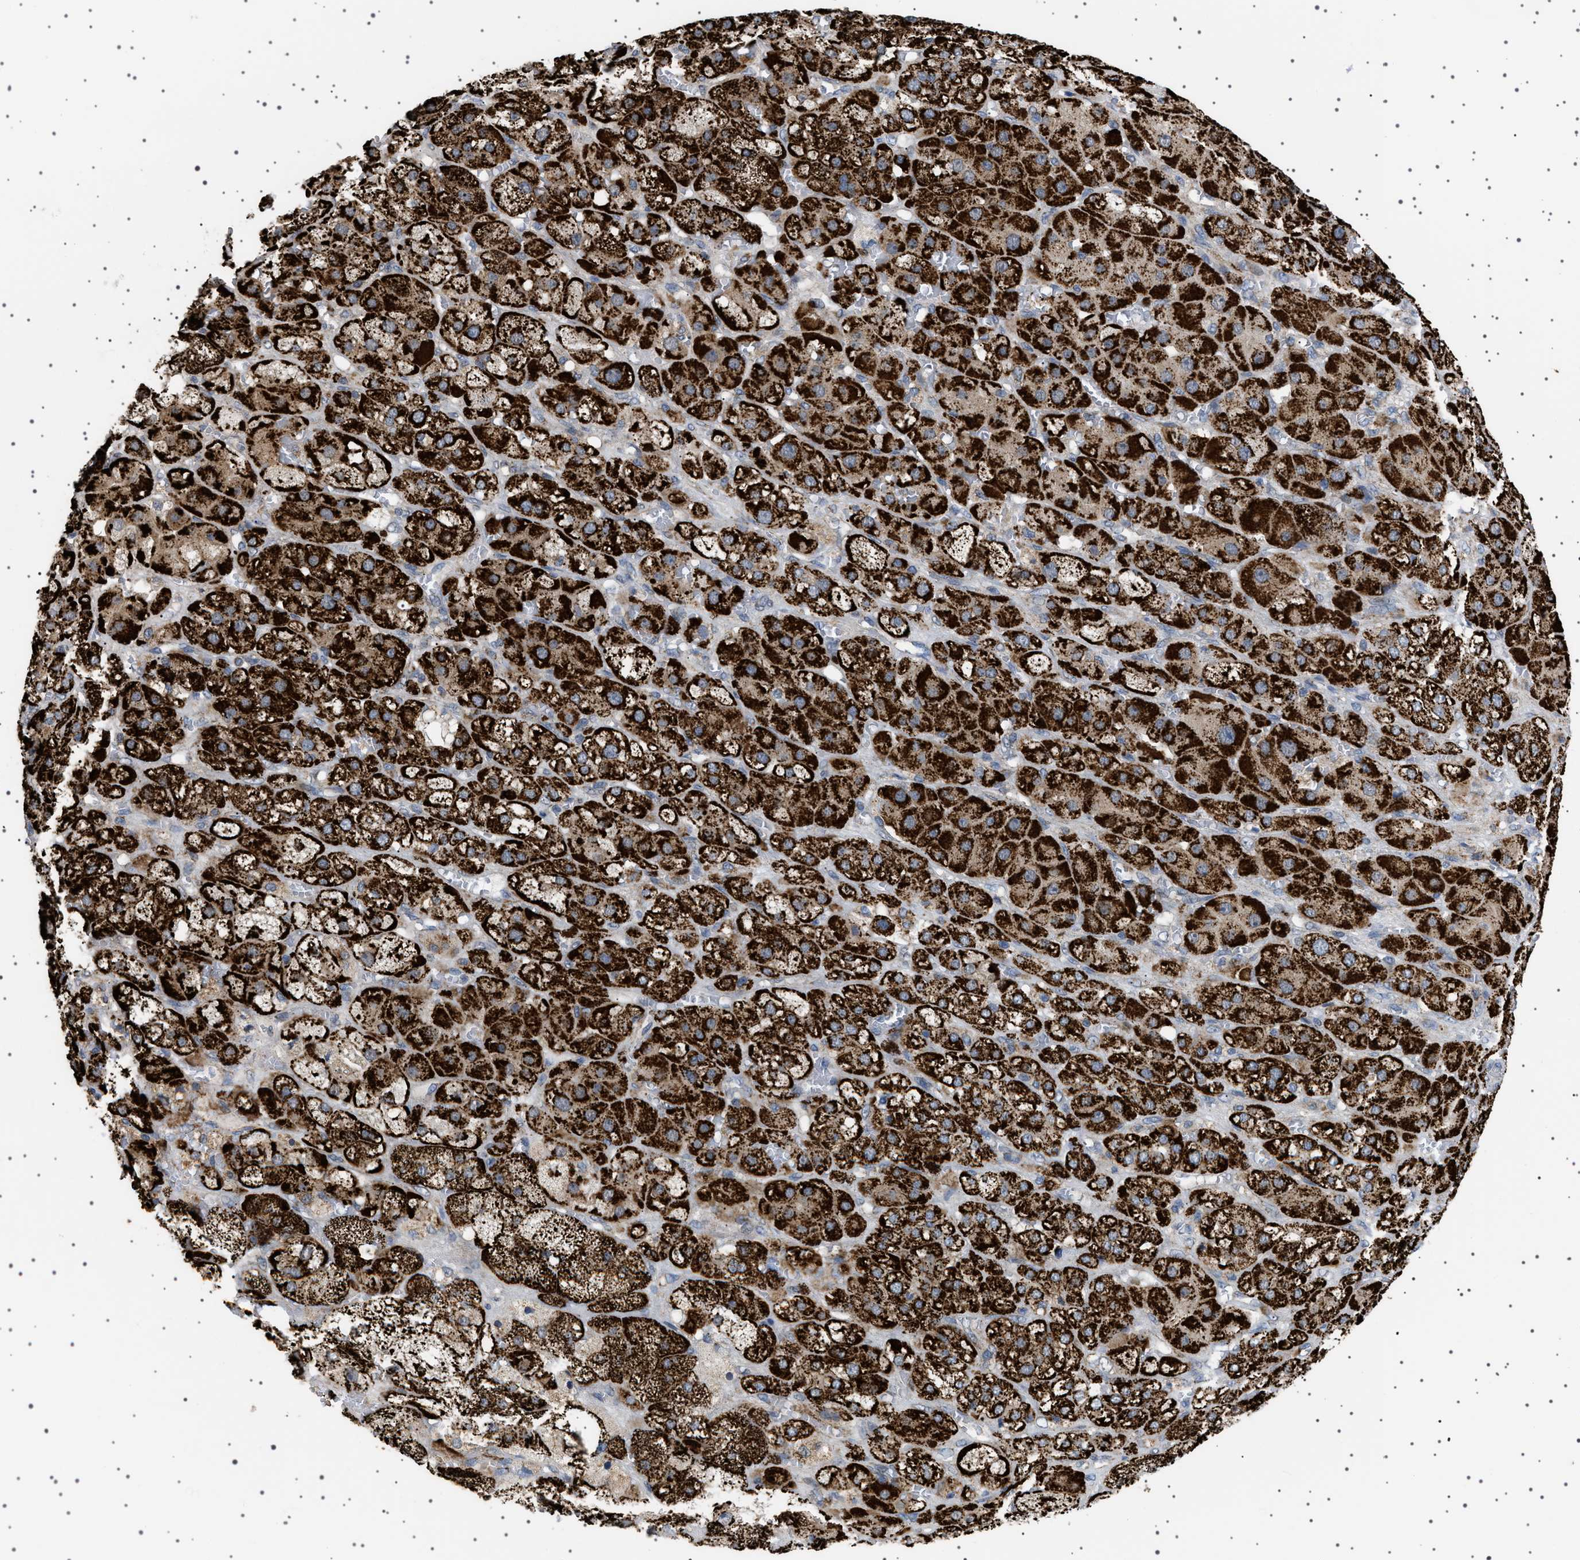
{"staining": {"intensity": "strong", "quantity": ">75%", "location": "cytoplasmic/membranous"}, "tissue": "adrenal gland", "cell_type": "Glandular cells", "image_type": "normal", "snomed": [{"axis": "morphology", "description": "Normal tissue, NOS"}, {"axis": "topography", "description": "Adrenal gland"}], "caption": "The immunohistochemical stain labels strong cytoplasmic/membranous expression in glandular cells of benign adrenal gland. The staining is performed using DAB (3,3'-diaminobenzidine) brown chromogen to label protein expression. The nuclei are counter-stained blue using hematoxylin.", "gene": "UBXN8", "patient": {"sex": "female", "age": 47}}